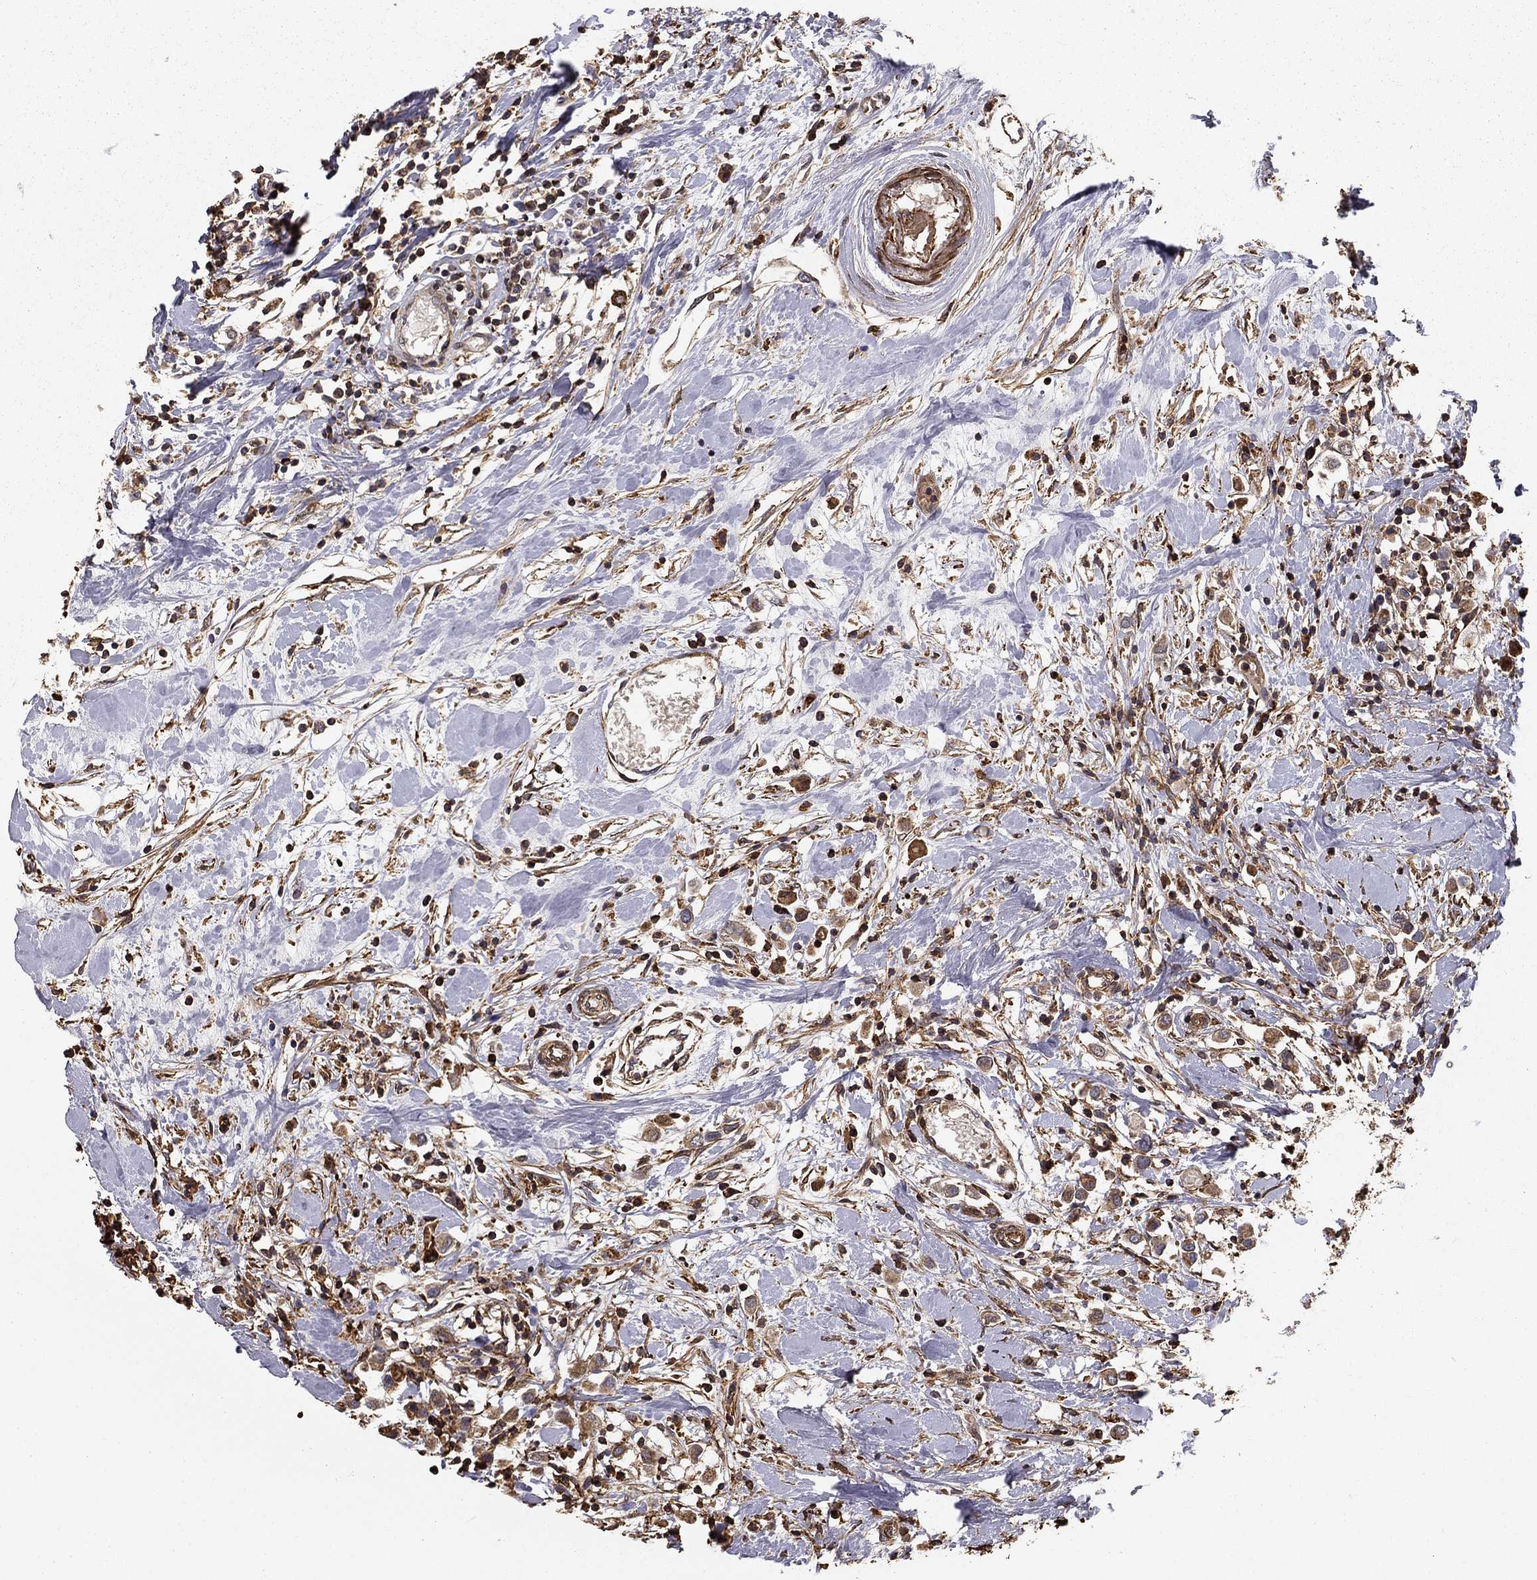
{"staining": {"intensity": "moderate", "quantity": "25%-75%", "location": "cytoplasmic/membranous"}, "tissue": "breast cancer", "cell_type": "Tumor cells", "image_type": "cancer", "snomed": [{"axis": "morphology", "description": "Duct carcinoma"}, {"axis": "topography", "description": "Breast"}], "caption": "Moderate cytoplasmic/membranous staining is identified in about 25%-75% of tumor cells in infiltrating ductal carcinoma (breast).", "gene": "HABP4", "patient": {"sex": "female", "age": 61}}